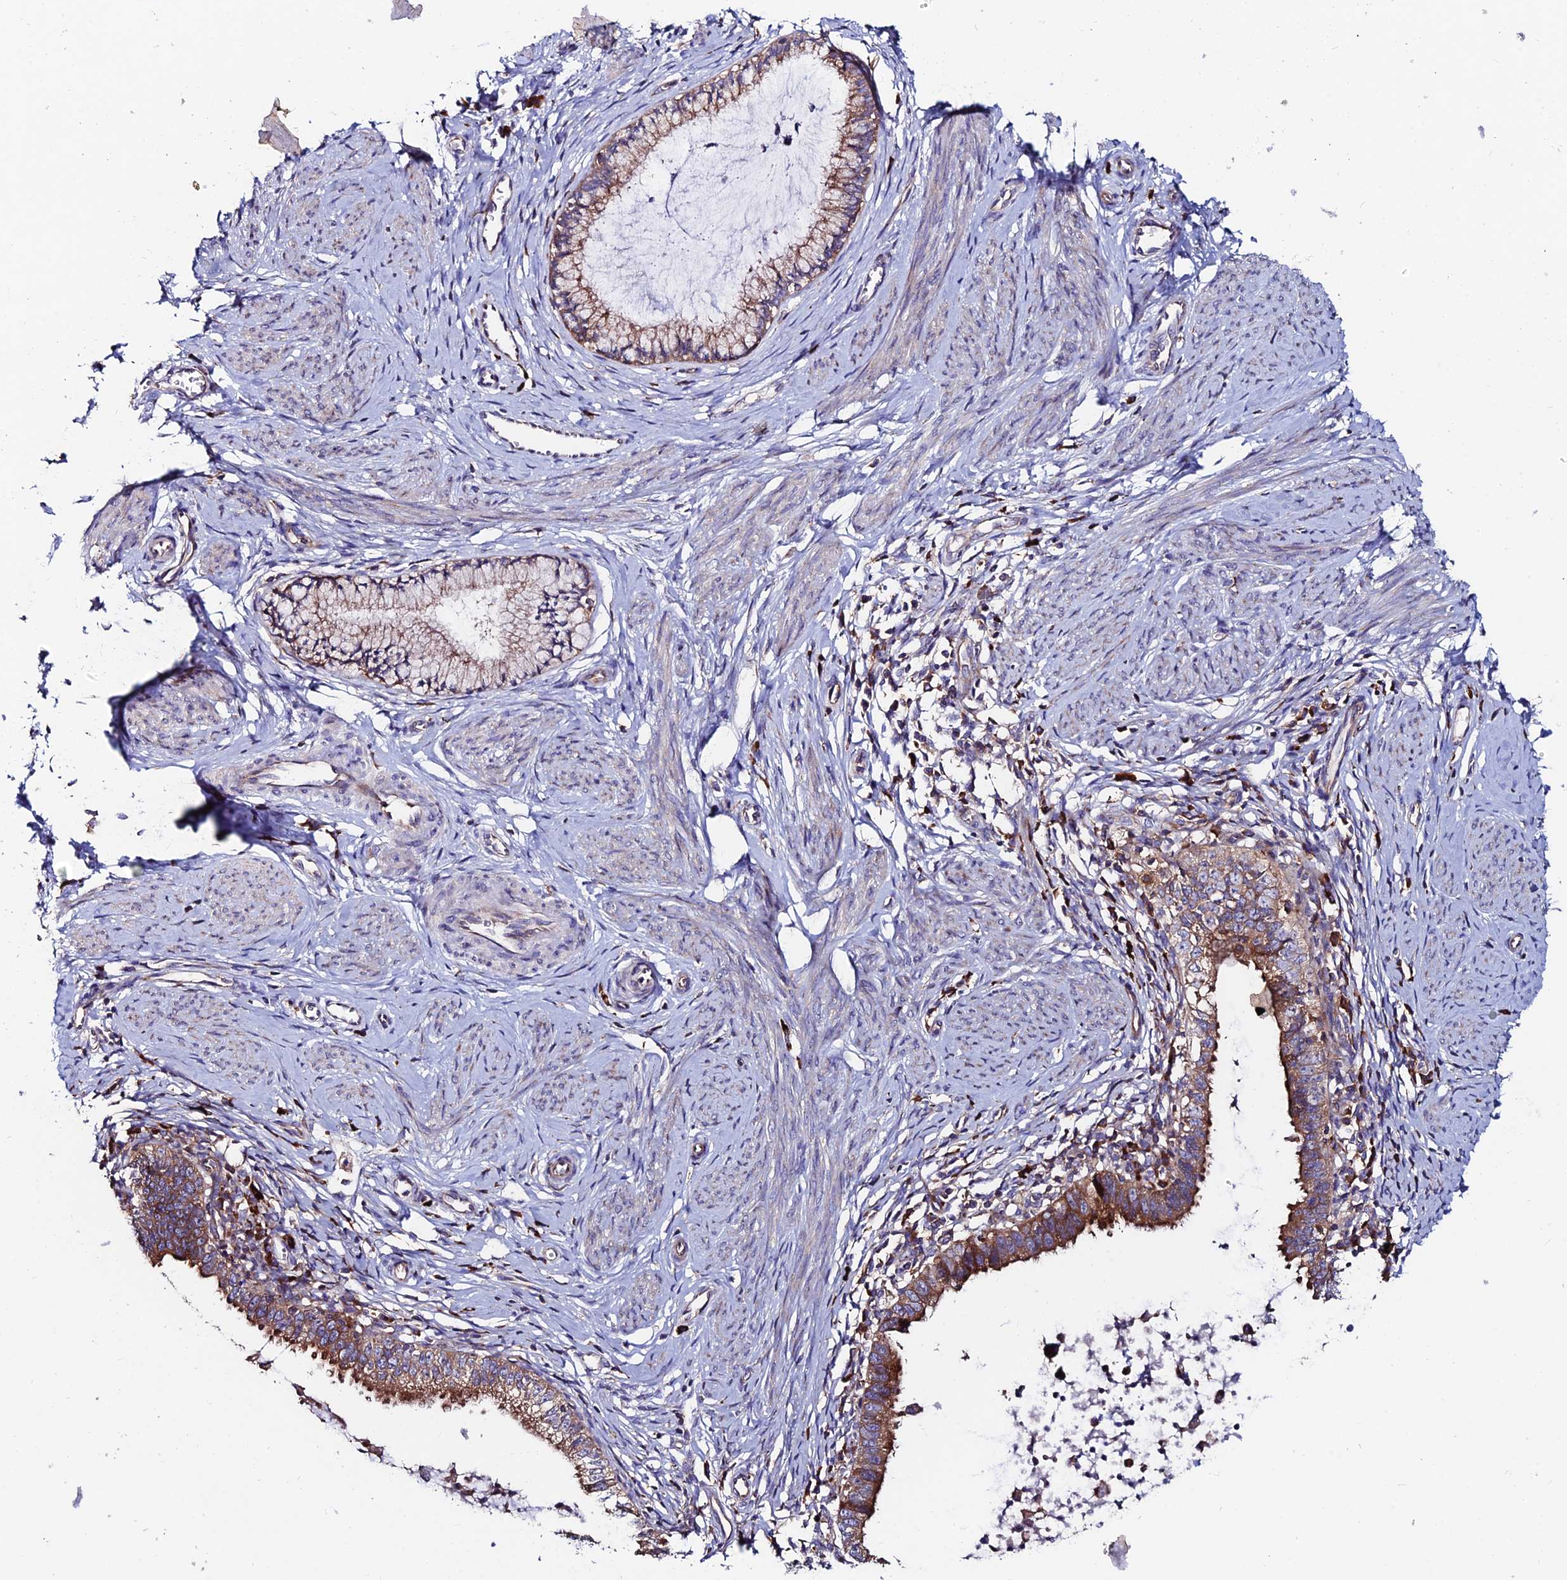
{"staining": {"intensity": "strong", "quantity": ">75%", "location": "cytoplasmic/membranous"}, "tissue": "cervical cancer", "cell_type": "Tumor cells", "image_type": "cancer", "snomed": [{"axis": "morphology", "description": "Adenocarcinoma, NOS"}, {"axis": "topography", "description": "Cervix"}], "caption": "This image displays IHC staining of cervical cancer, with high strong cytoplasmic/membranous positivity in about >75% of tumor cells.", "gene": "EIF3K", "patient": {"sex": "female", "age": 36}}